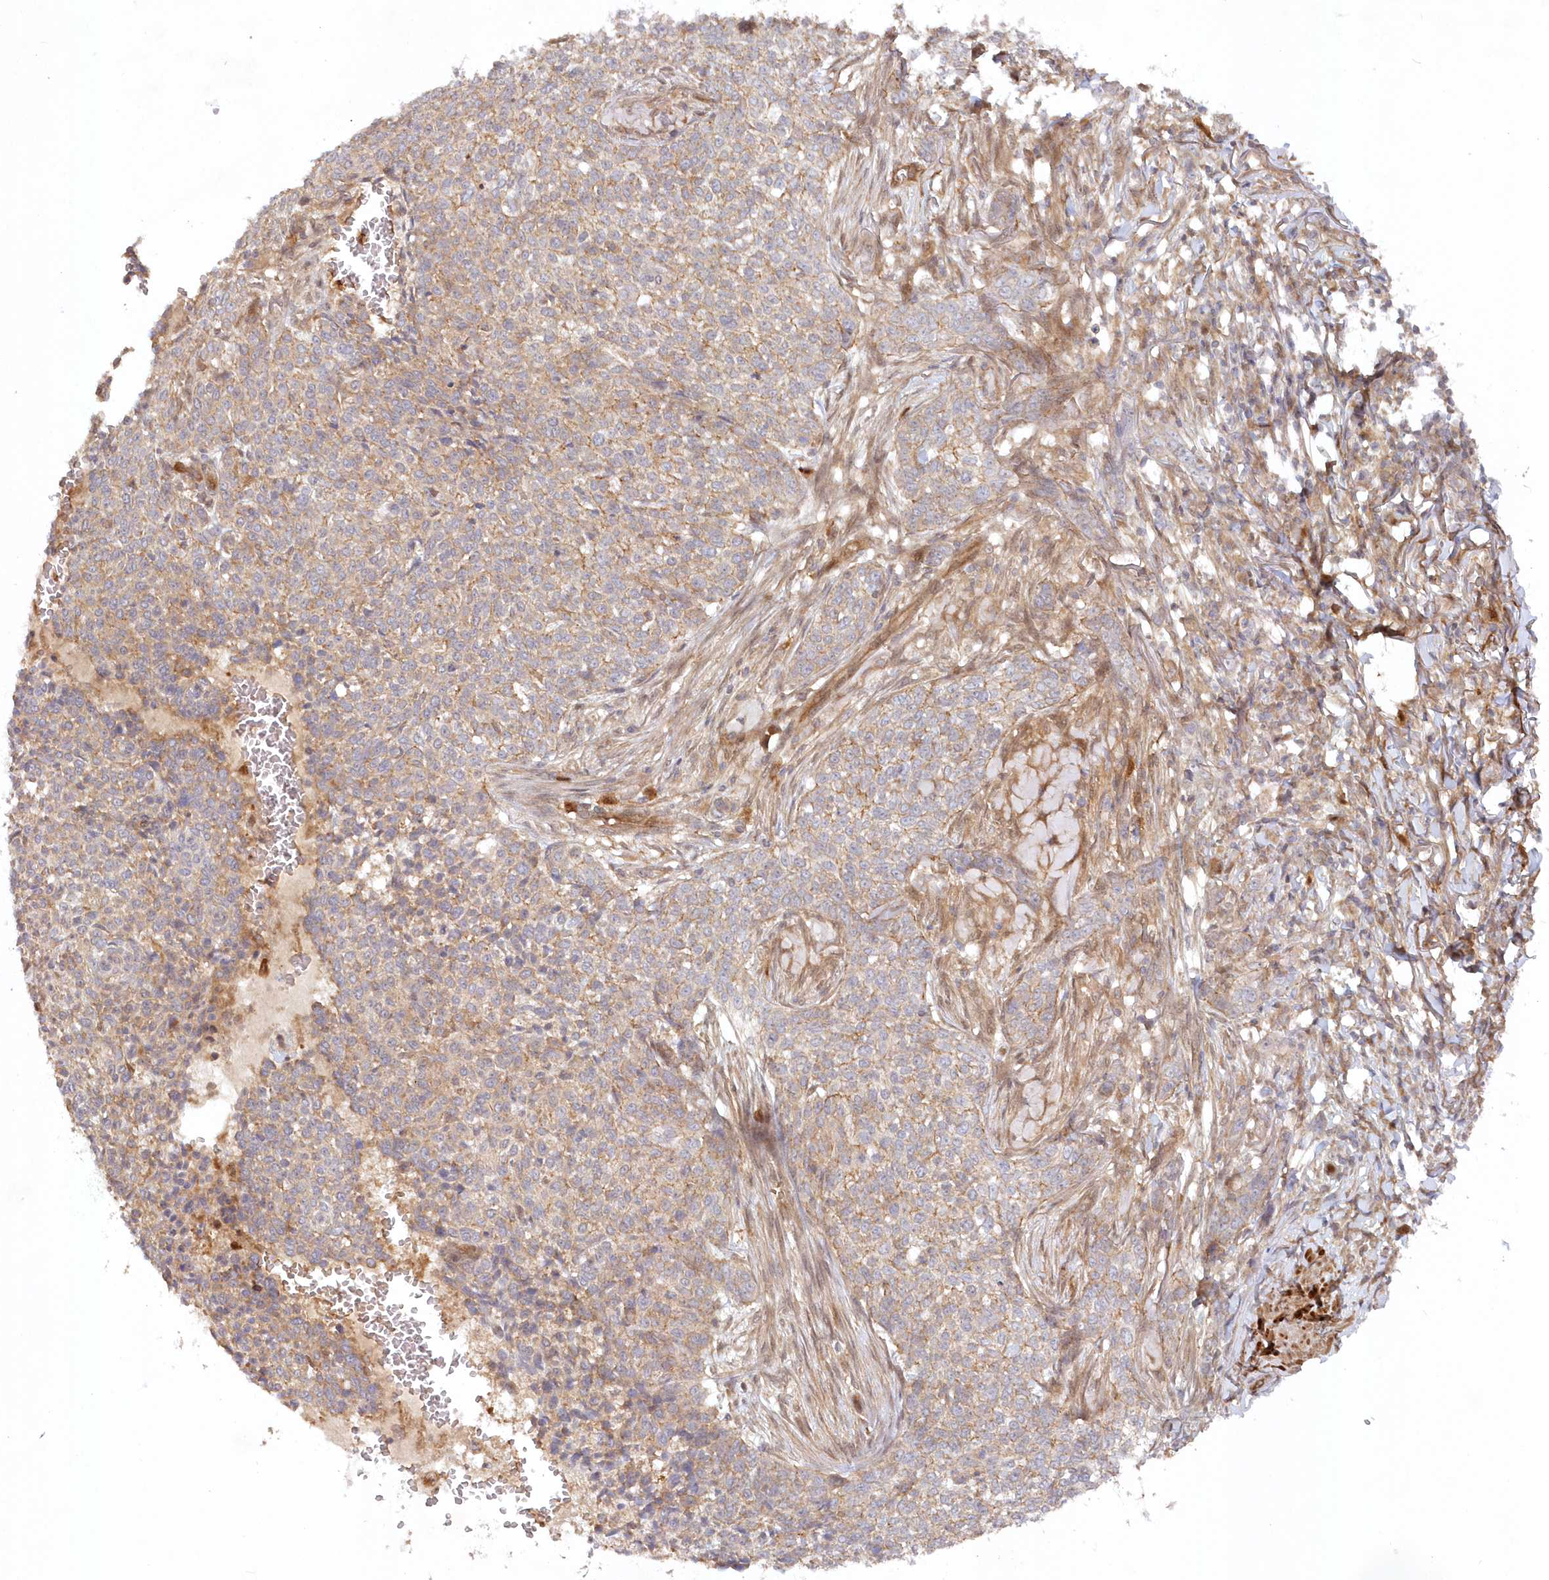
{"staining": {"intensity": "moderate", "quantity": "25%-75%", "location": "cytoplasmic/membranous"}, "tissue": "skin cancer", "cell_type": "Tumor cells", "image_type": "cancer", "snomed": [{"axis": "morphology", "description": "Basal cell carcinoma"}, {"axis": "topography", "description": "Skin"}], "caption": "Immunohistochemical staining of human skin cancer shows moderate cytoplasmic/membranous protein staining in about 25%-75% of tumor cells. (Brightfield microscopy of DAB IHC at high magnification).", "gene": "GBE1", "patient": {"sex": "male", "age": 85}}